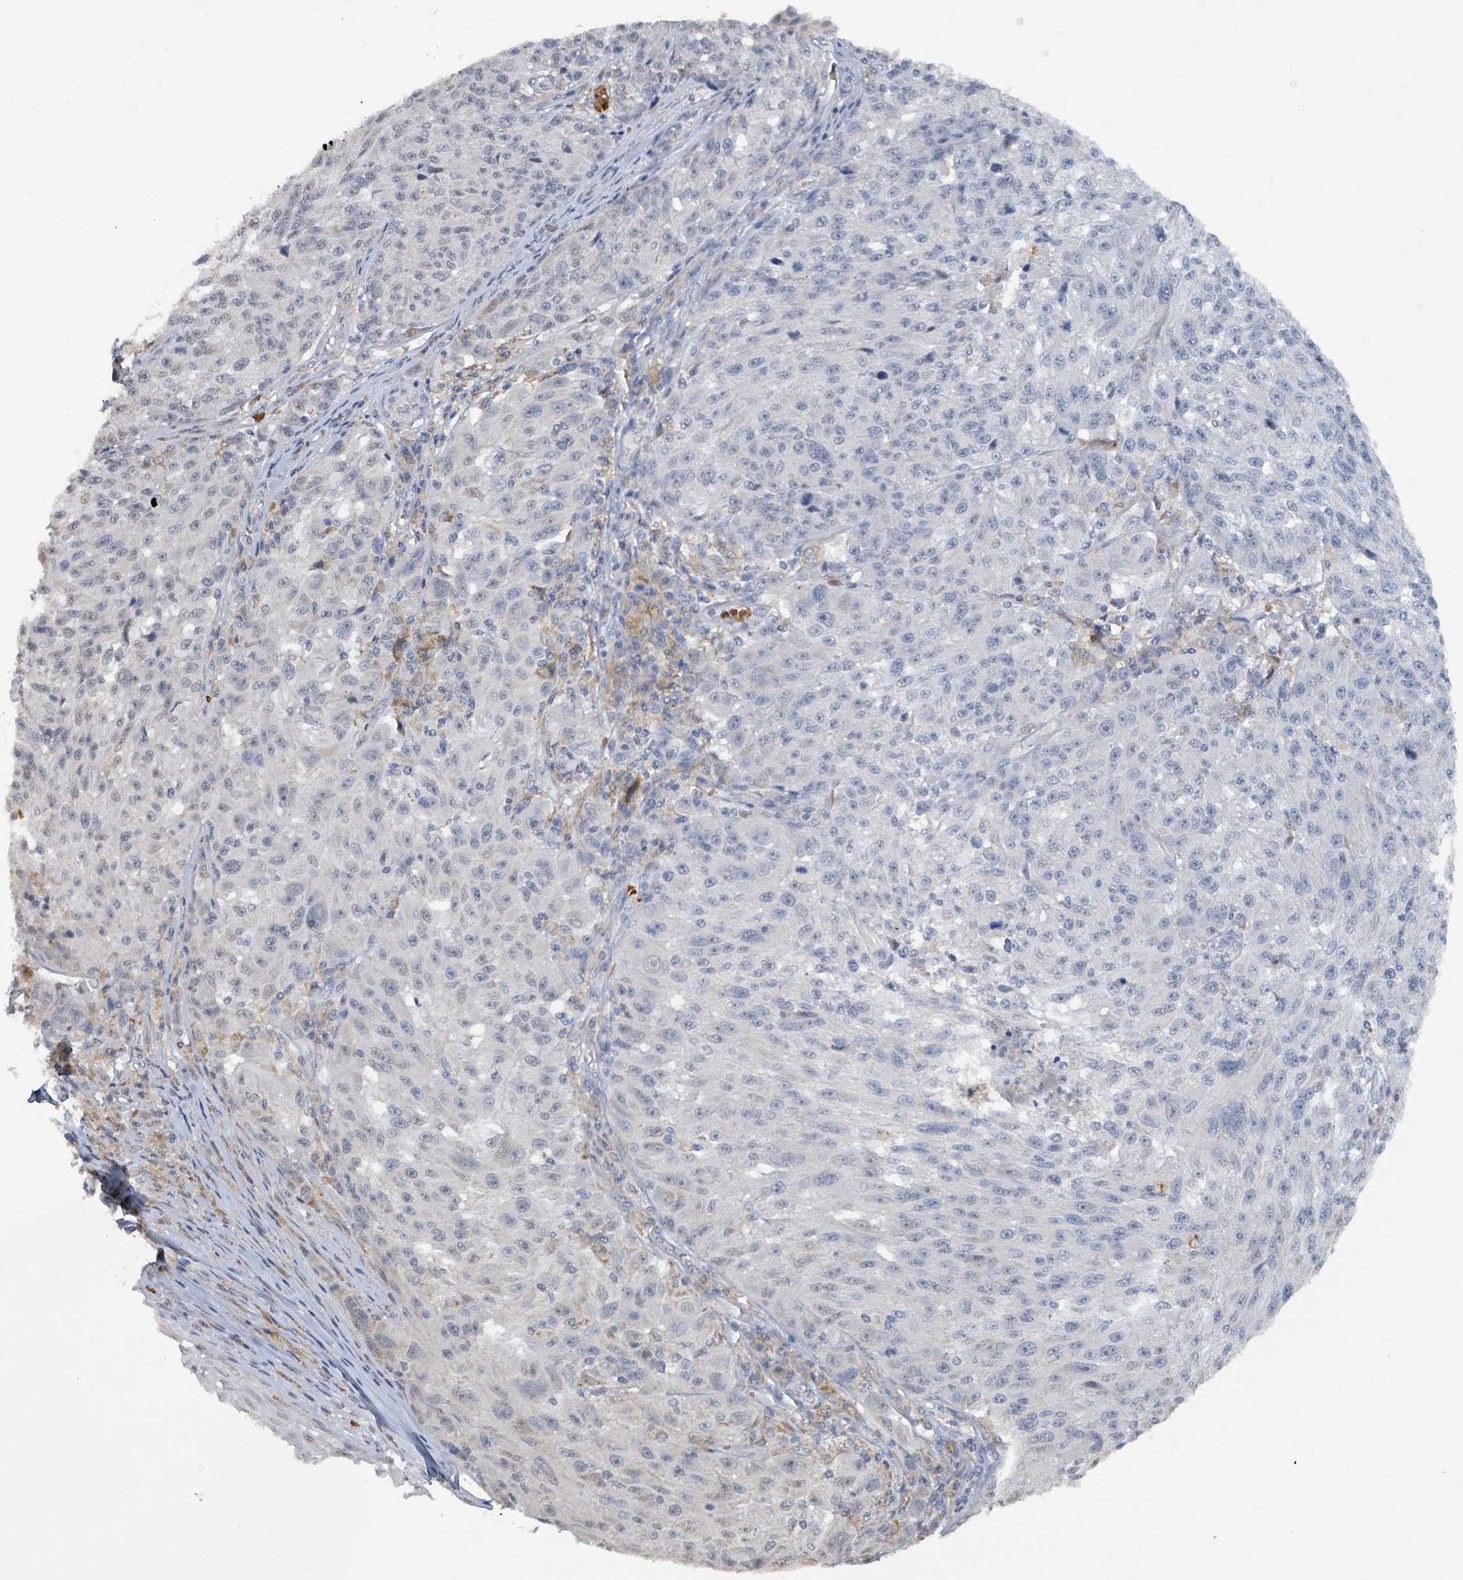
{"staining": {"intensity": "negative", "quantity": "none", "location": "none"}, "tissue": "melanoma", "cell_type": "Tumor cells", "image_type": "cancer", "snomed": [{"axis": "morphology", "description": "Malignant melanoma, NOS"}, {"axis": "topography", "description": "Skin"}], "caption": "Tumor cells show no significant expression in malignant melanoma. (DAB (3,3'-diaminobenzidine) immunohistochemistry (IHC) with hematoxylin counter stain).", "gene": "SEBOX", "patient": {"sex": "male", "age": 53}}